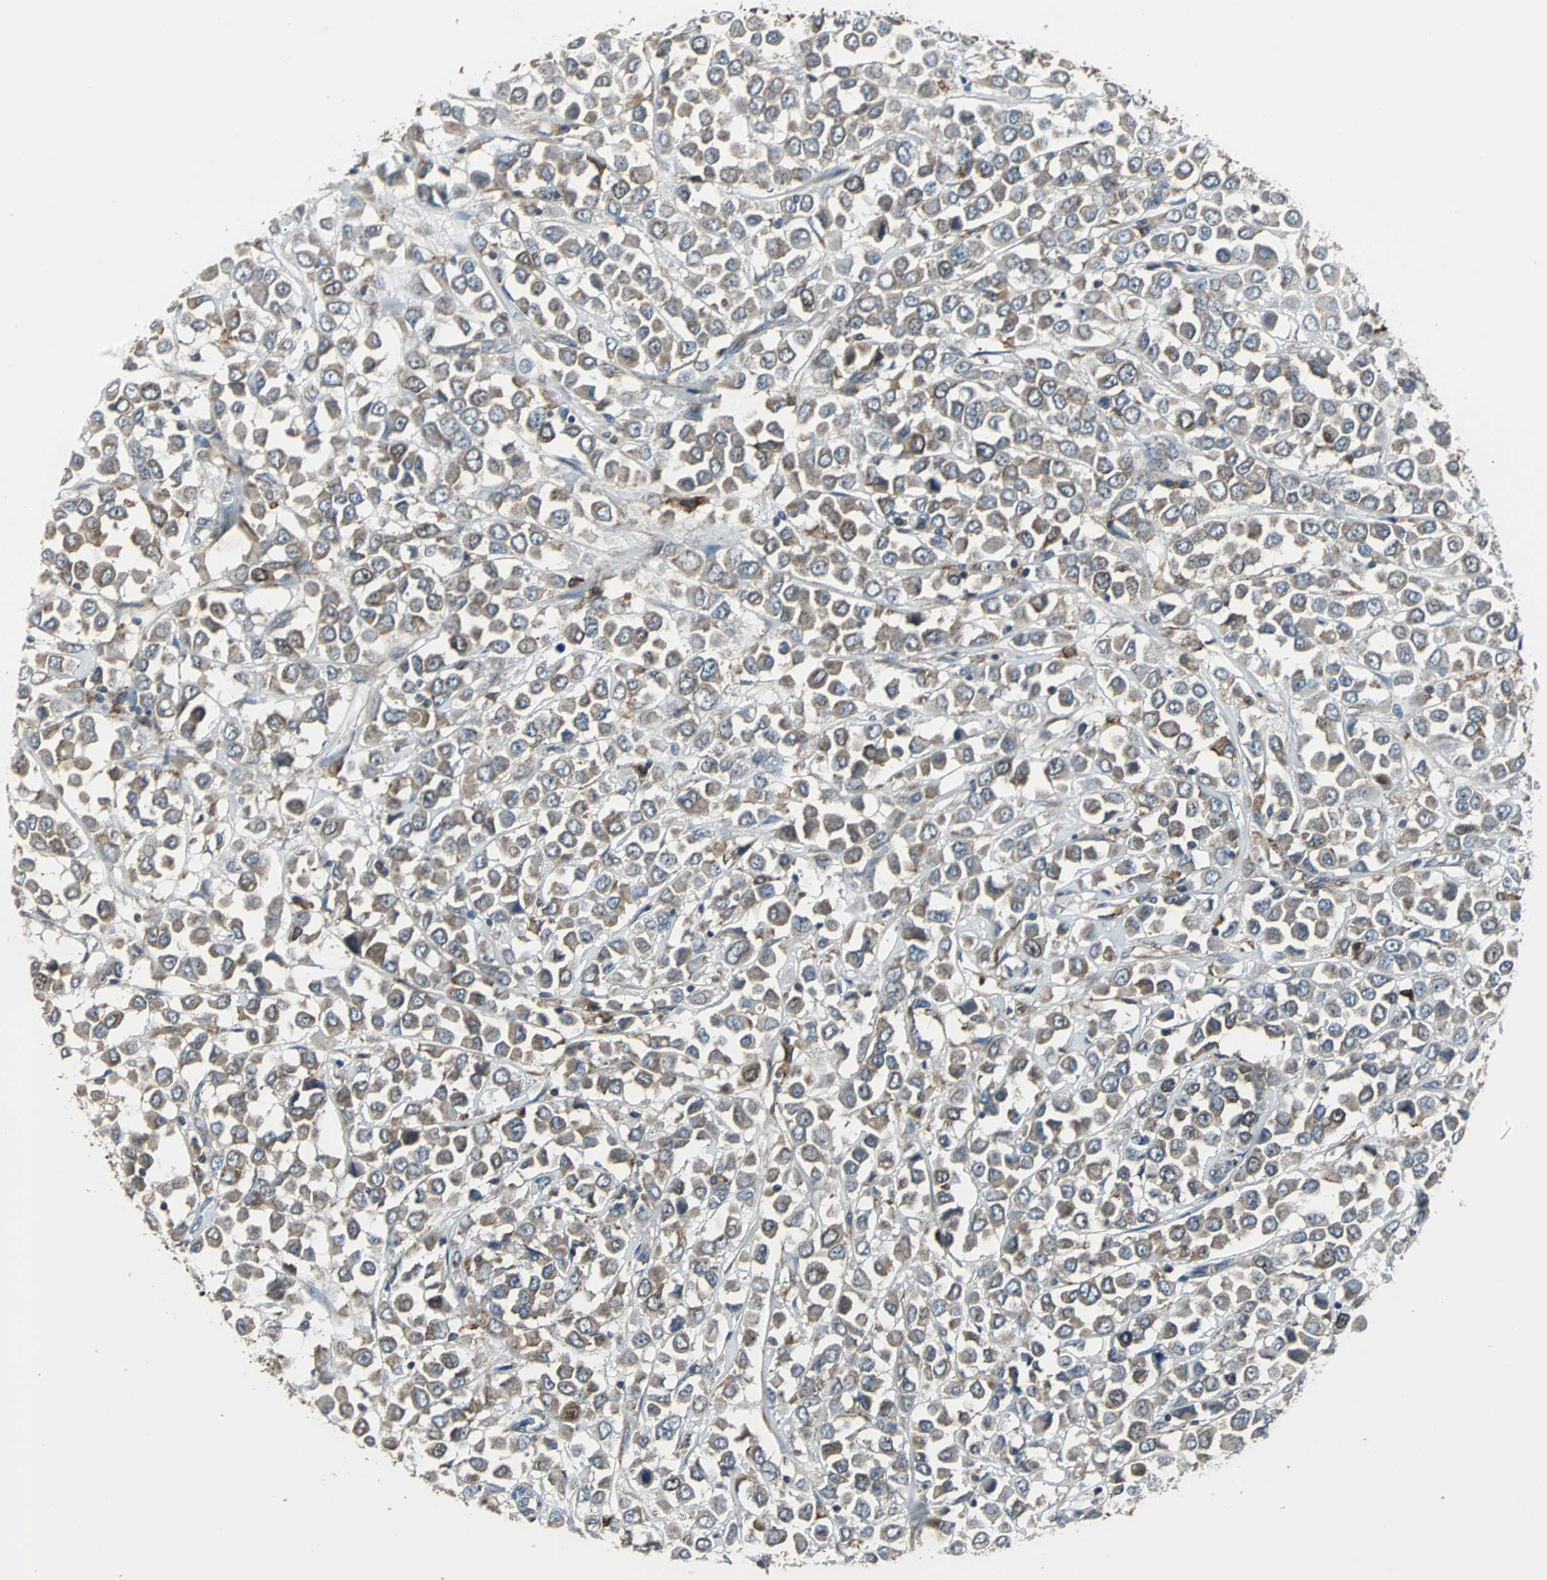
{"staining": {"intensity": "weak", "quantity": ">75%", "location": "cytoplasmic/membranous"}, "tissue": "breast cancer", "cell_type": "Tumor cells", "image_type": "cancer", "snomed": [{"axis": "morphology", "description": "Duct carcinoma"}, {"axis": "topography", "description": "Breast"}], "caption": "Weak cytoplasmic/membranous expression for a protein is present in approximately >75% of tumor cells of breast intraductal carcinoma using immunohistochemistry (IHC).", "gene": "SOS1", "patient": {"sex": "female", "age": 61}}